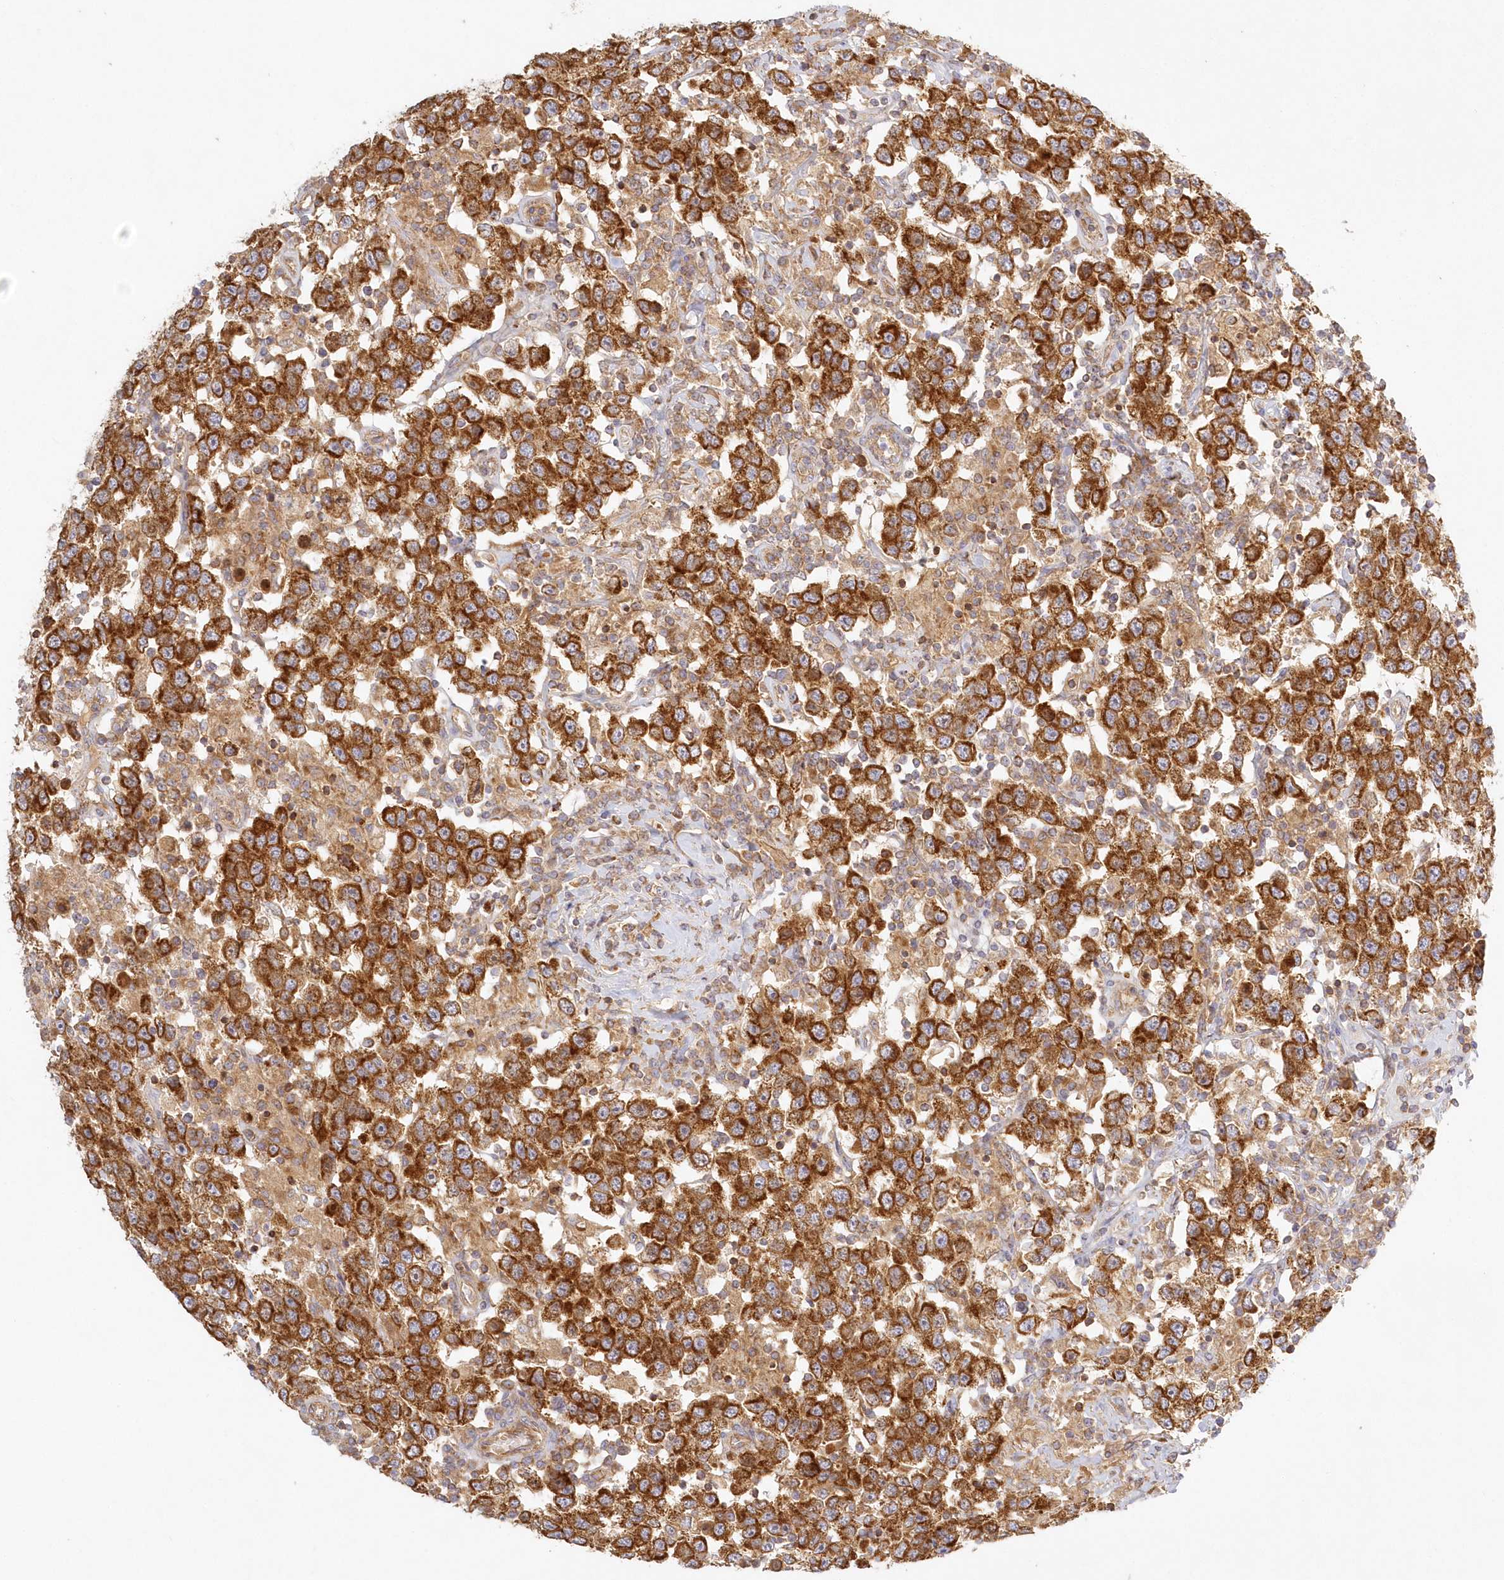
{"staining": {"intensity": "strong", "quantity": ">75%", "location": "cytoplasmic/membranous"}, "tissue": "testis cancer", "cell_type": "Tumor cells", "image_type": "cancer", "snomed": [{"axis": "morphology", "description": "Seminoma, NOS"}, {"axis": "topography", "description": "Testis"}], "caption": "Protein analysis of seminoma (testis) tissue demonstrates strong cytoplasmic/membranous staining in approximately >75% of tumor cells.", "gene": "KIAA0232", "patient": {"sex": "male", "age": 41}}